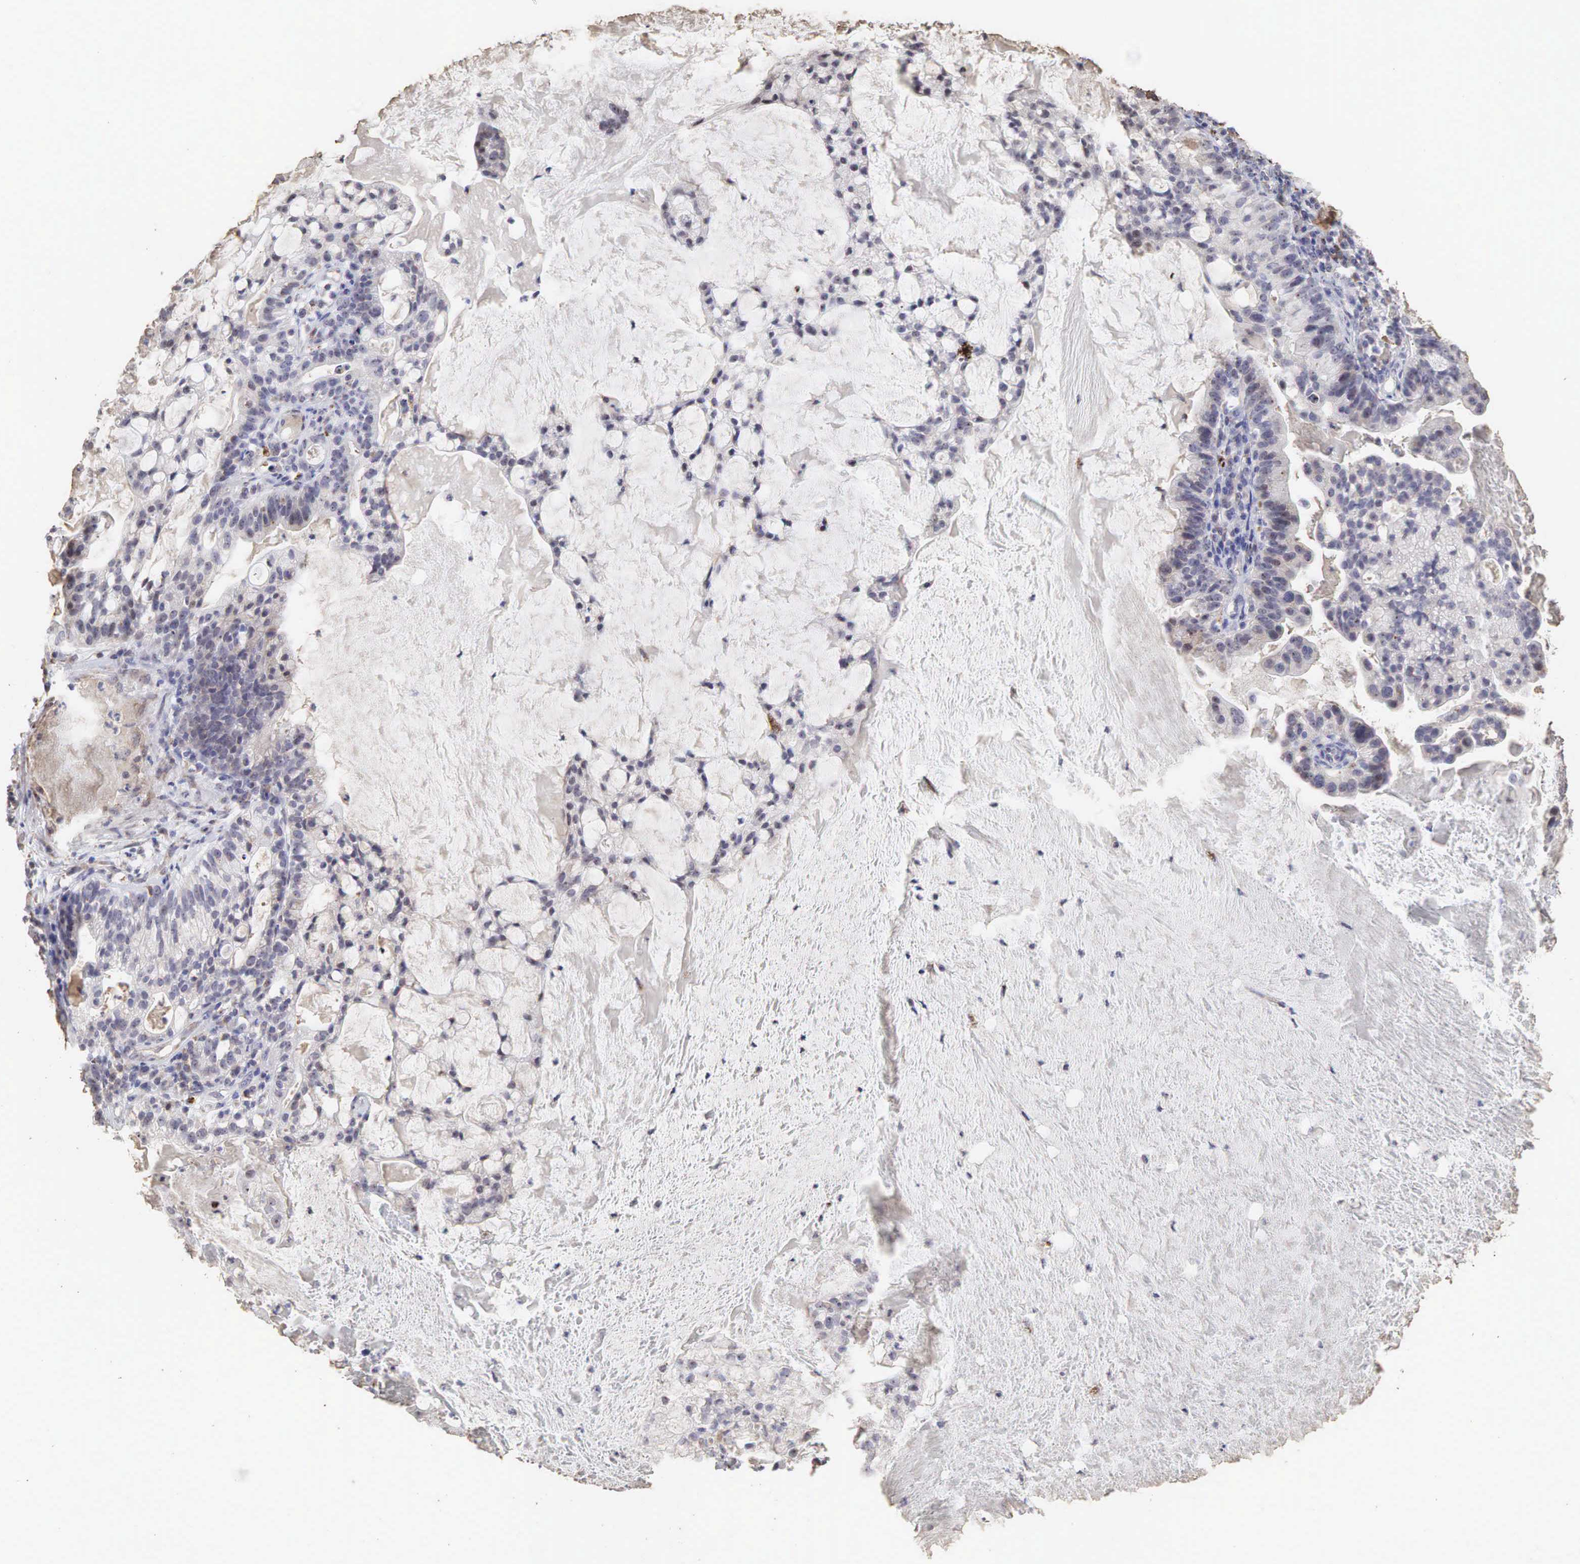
{"staining": {"intensity": "weak", "quantity": "25%-75%", "location": "cytoplasmic/membranous,nuclear"}, "tissue": "cervical cancer", "cell_type": "Tumor cells", "image_type": "cancer", "snomed": [{"axis": "morphology", "description": "Adenocarcinoma, NOS"}, {"axis": "topography", "description": "Cervix"}], "caption": "Immunohistochemistry micrograph of cervical cancer (adenocarcinoma) stained for a protein (brown), which shows low levels of weak cytoplasmic/membranous and nuclear staining in about 25%-75% of tumor cells.", "gene": "DKC1", "patient": {"sex": "female", "age": 41}}